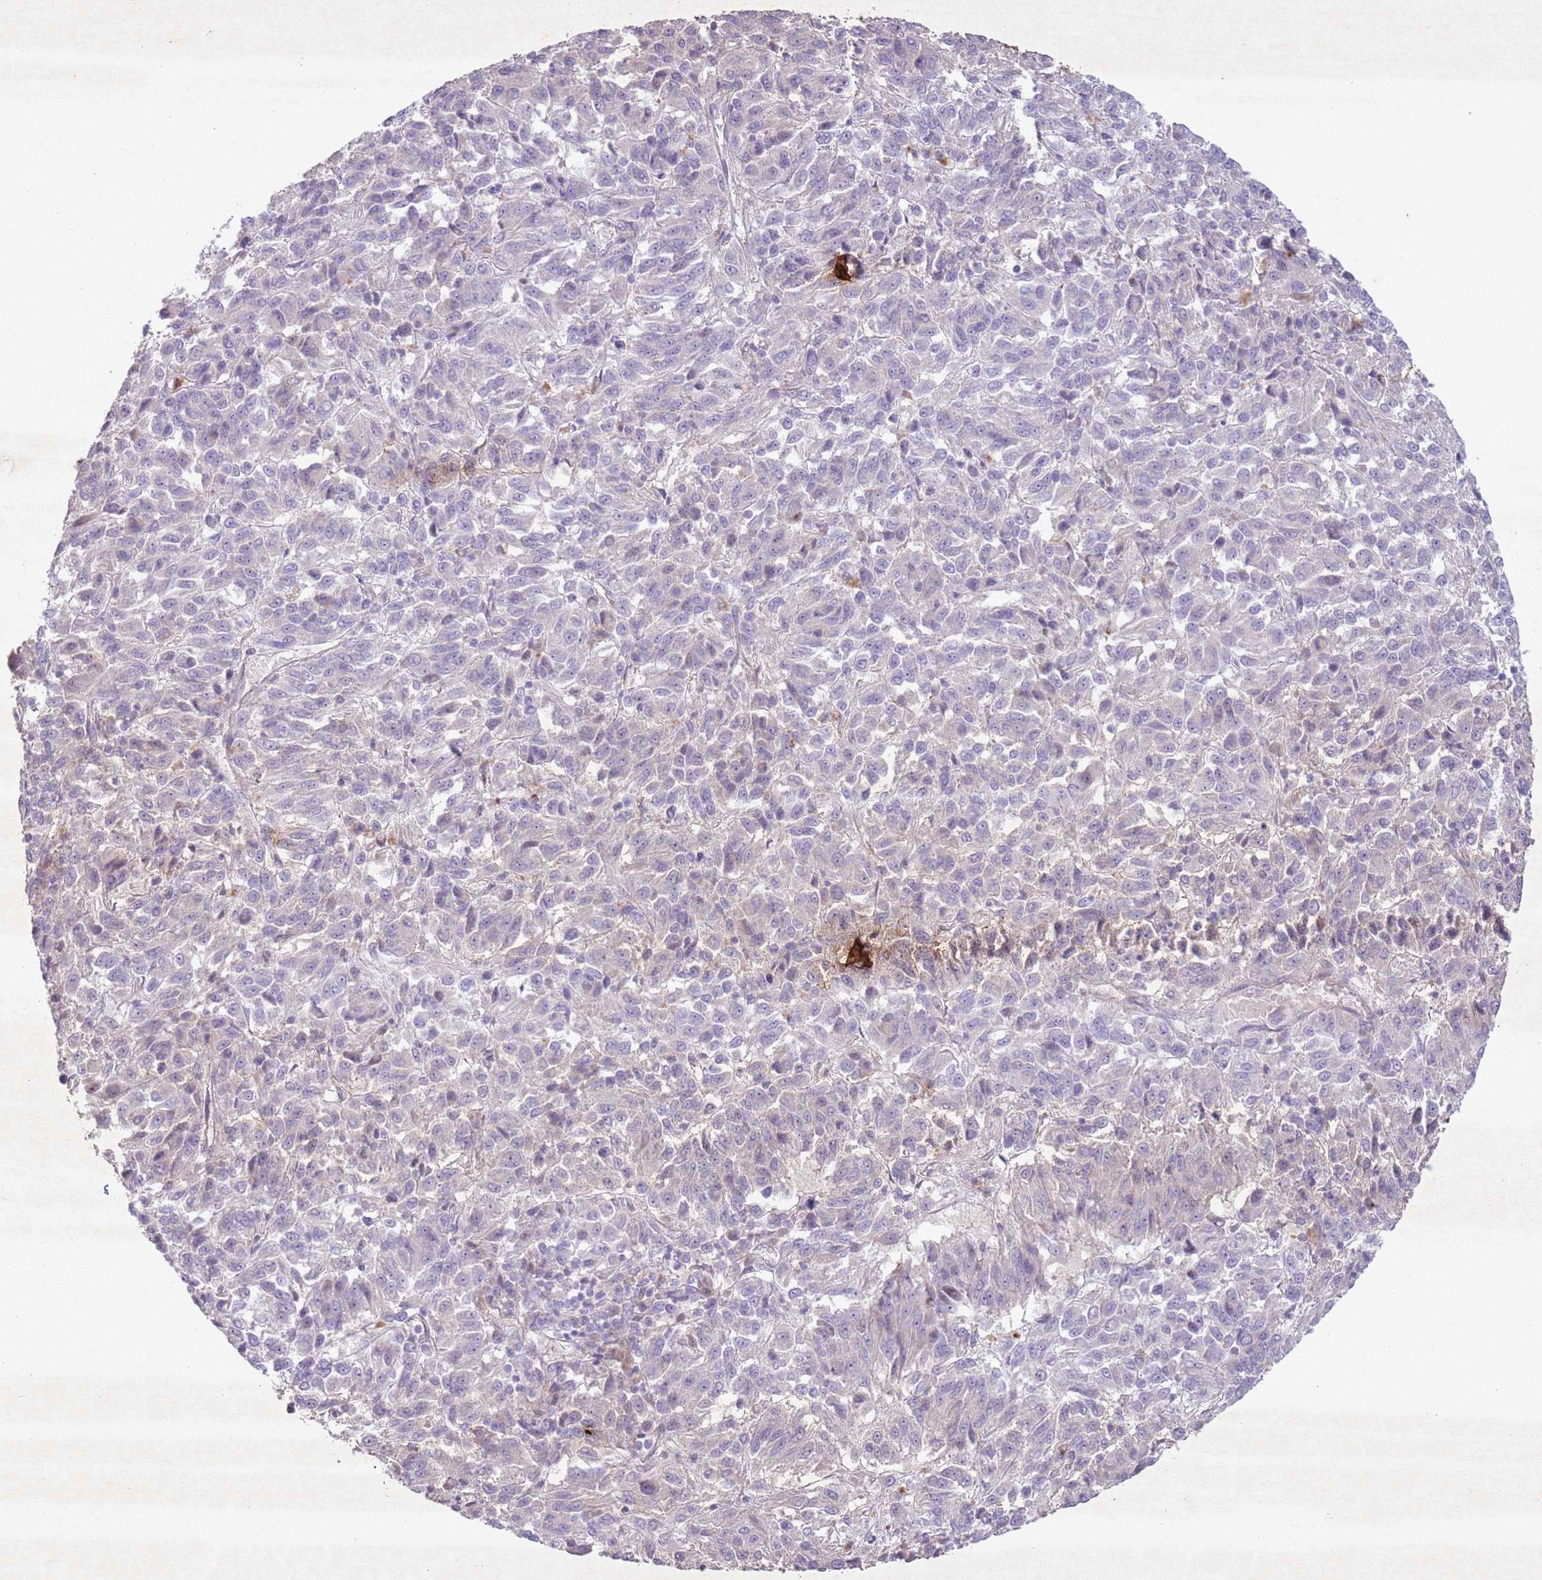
{"staining": {"intensity": "negative", "quantity": "none", "location": "none"}, "tissue": "melanoma", "cell_type": "Tumor cells", "image_type": "cancer", "snomed": [{"axis": "morphology", "description": "Malignant melanoma, Metastatic site"}, {"axis": "topography", "description": "Lung"}], "caption": "This micrograph is of malignant melanoma (metastatic site) stained with immunohistochemistry (IHC) to label a protein in brown with the nuclei are counter-stained blue. There is no expression in tumor cells.", "gene": "CCNI", "patient": {"sex": "male", "age": 64}}